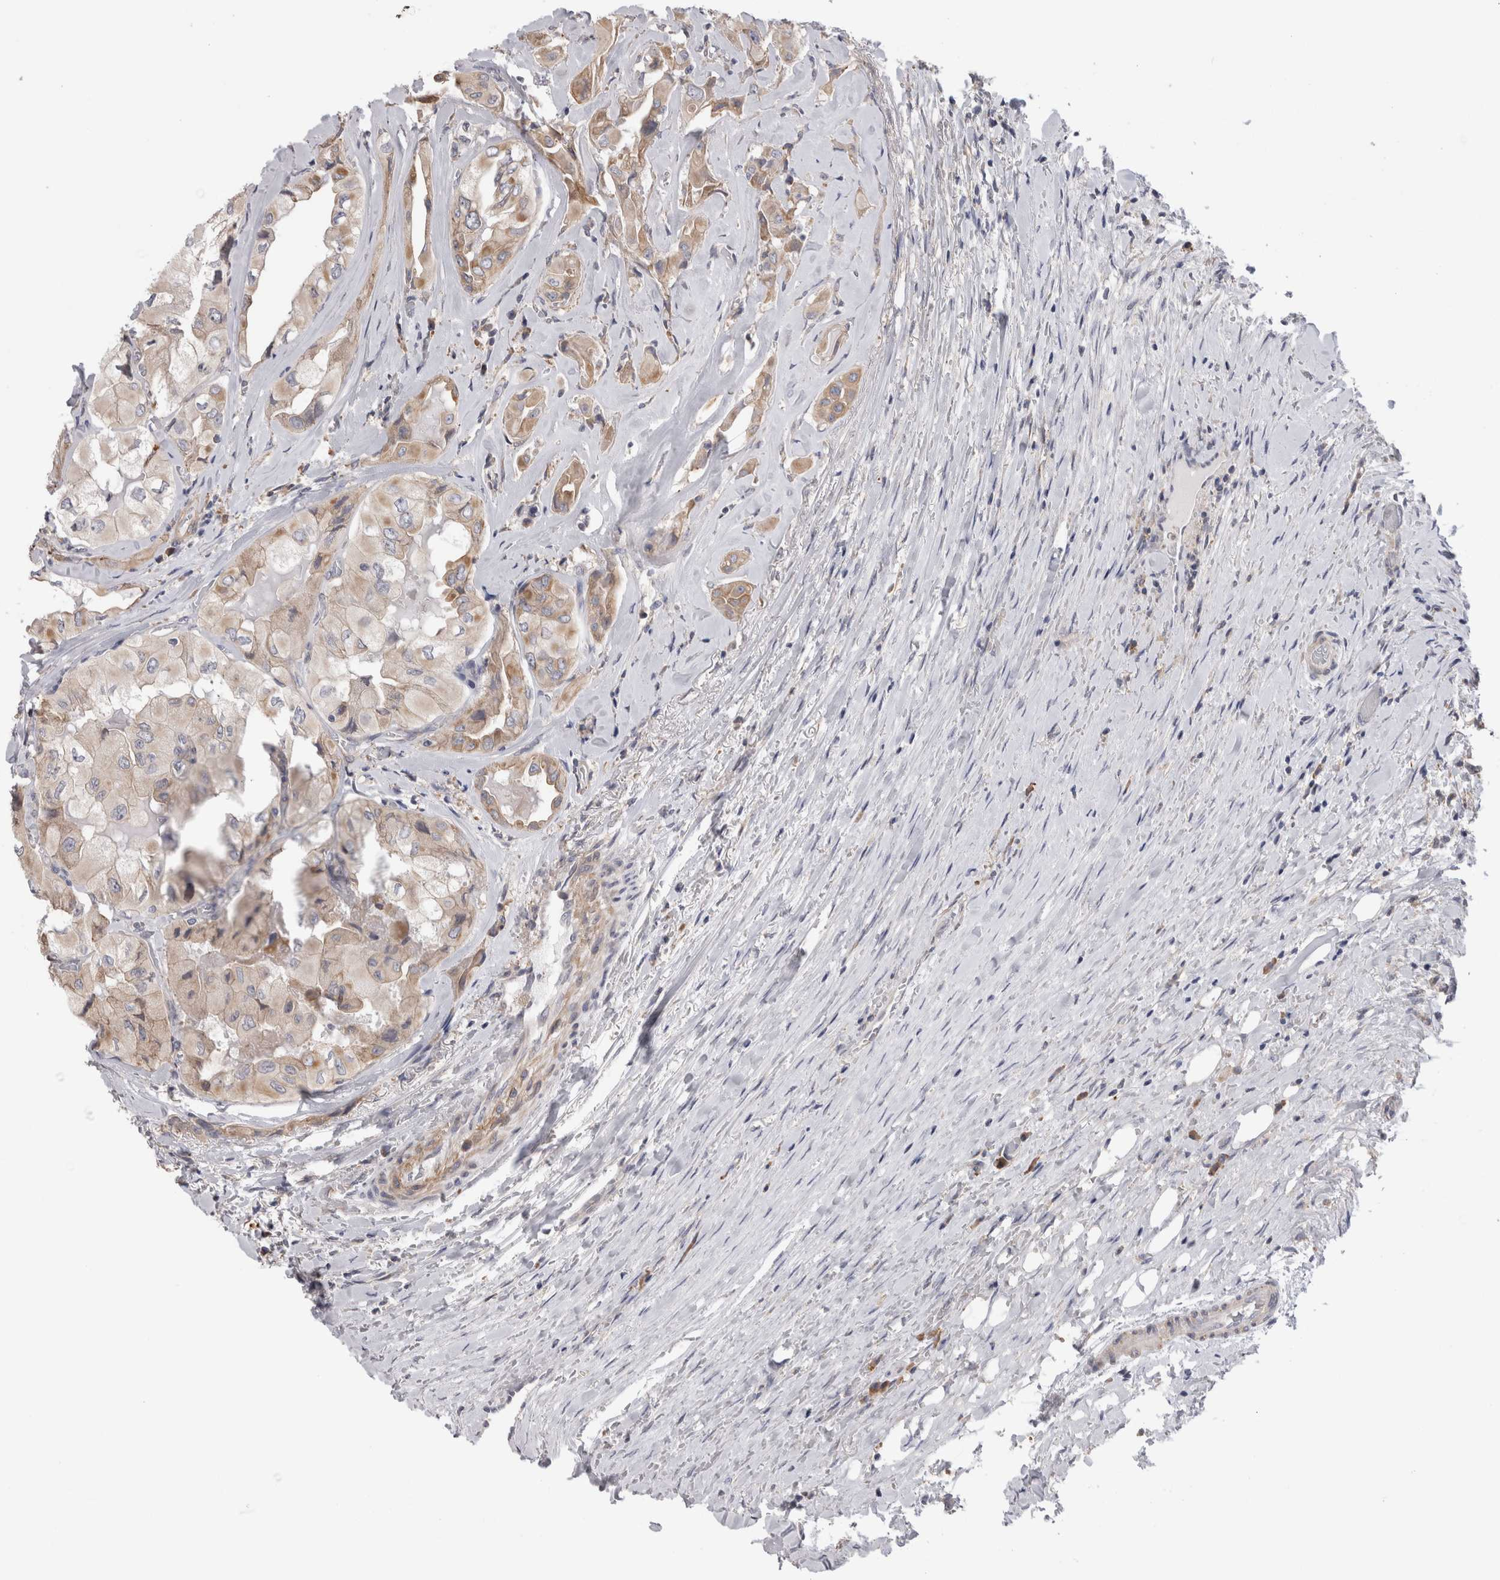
{"staining": {"intensity": "weak", "quantity": ">75%", "location": "cytoplasmic/membranous"}, "tissue": "thyroid cancer", "cell_type": "Tumor cells", "image_type": "cancer", "snomed": [{"axis": "morphology", "description": "Papillary adenocarcinoma, NOS"}, {"axis": "topography", "description": "Thyroid gland"}], "caption": "An image showing weak cytoplasmic/membranous staining in approximately >75% of tumor cells in thyroid cancer, as visualized by brown immunohistochemical staining.", "gene": "SMAP2", "patient": {"sex": "female", "age": 59}}